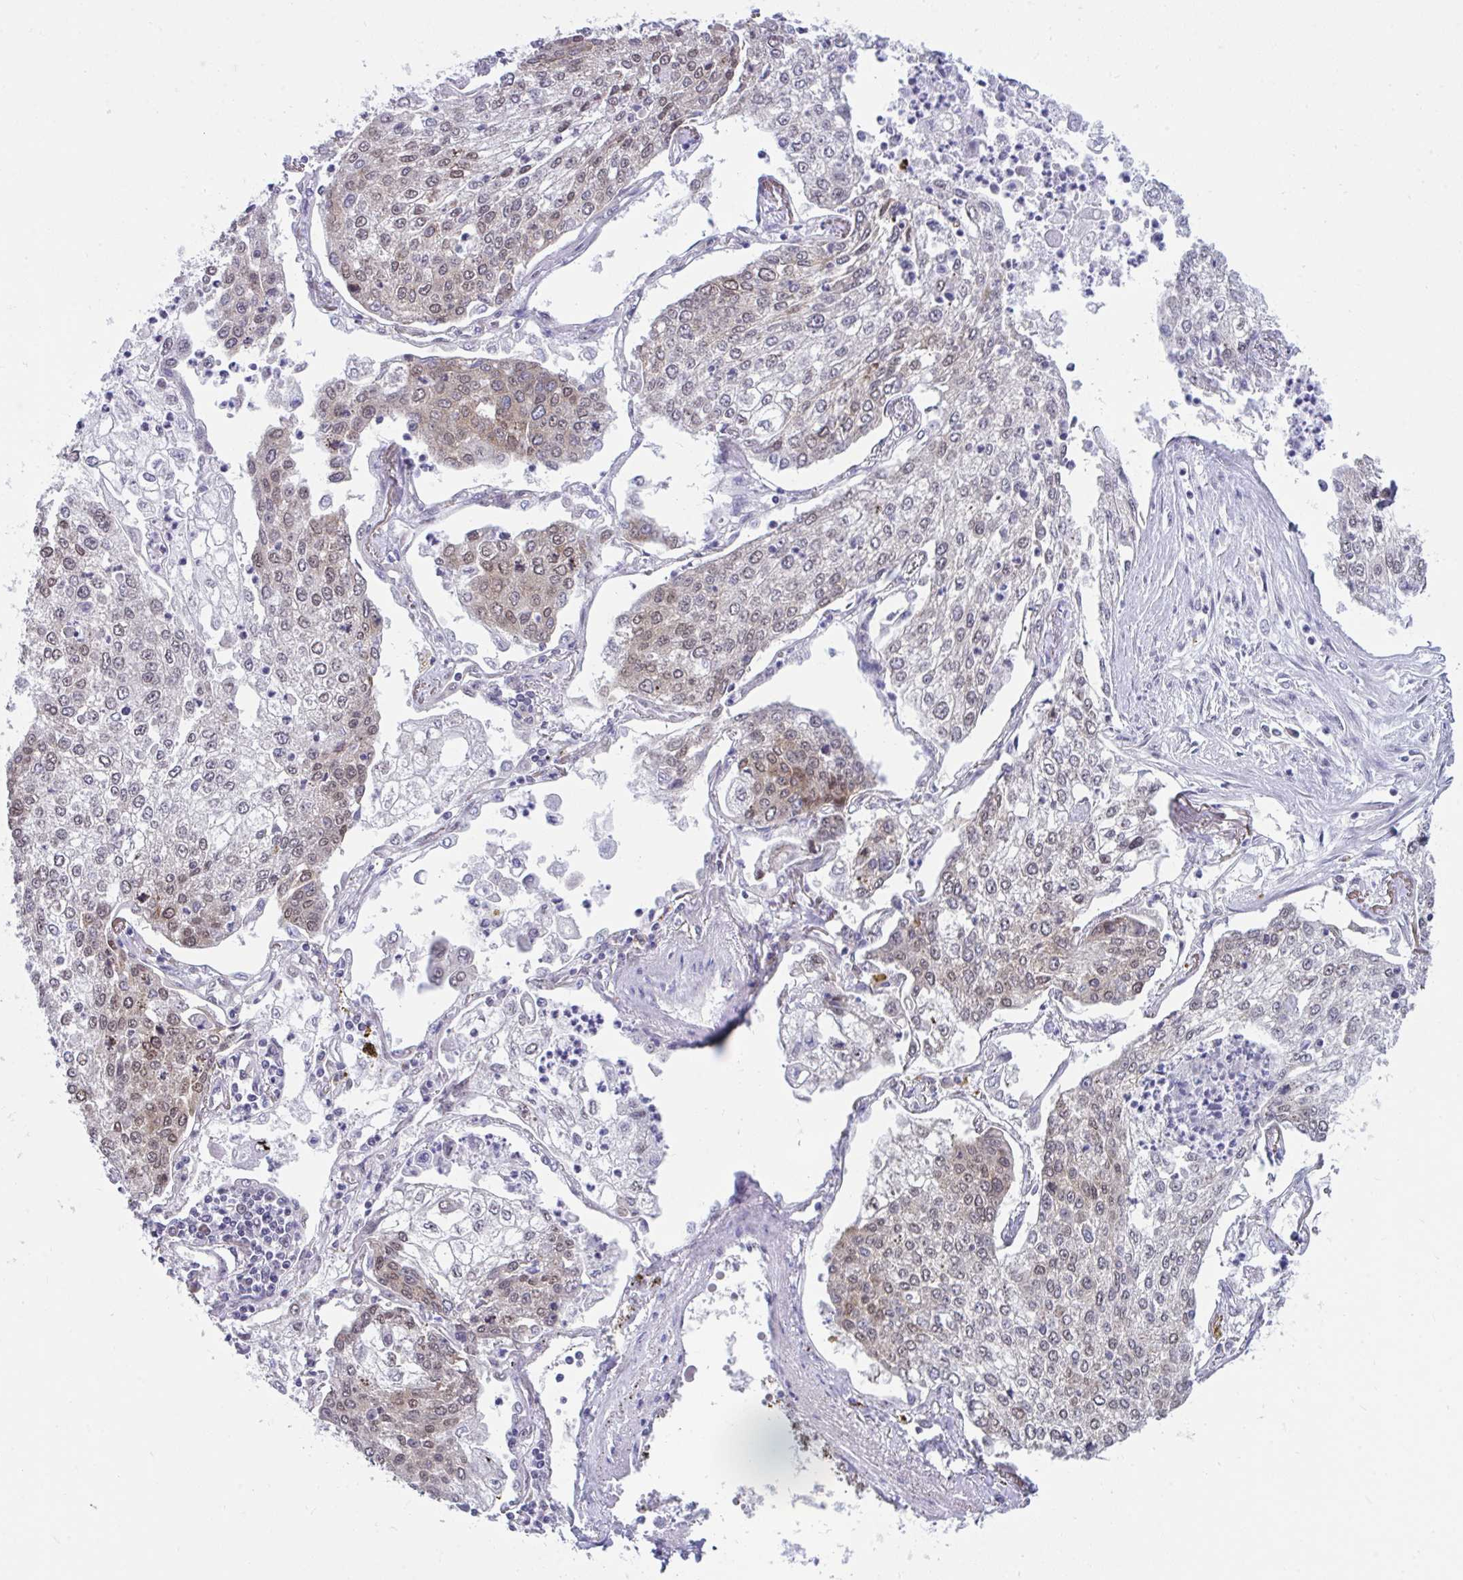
{"staining": {"intensity": "weak", "quantity": "25%-75%", "location": "cytoplasmic/membranous,nuclear"}, "tissue": "lung cancer", "cell_type": "Tumor cells", "image_type": "cancer", "snomed": [{"axis": "morphology", "description": "Squamous cell carcinoma, NOS"}, {"axis": "topography", "description": "Lung"}], "caption": "Lung cancer stained with a protein marker exhibits weak staining in tumor cells.", "gene": "SELENON", "patient": {"sex": "male", "age": 74}}